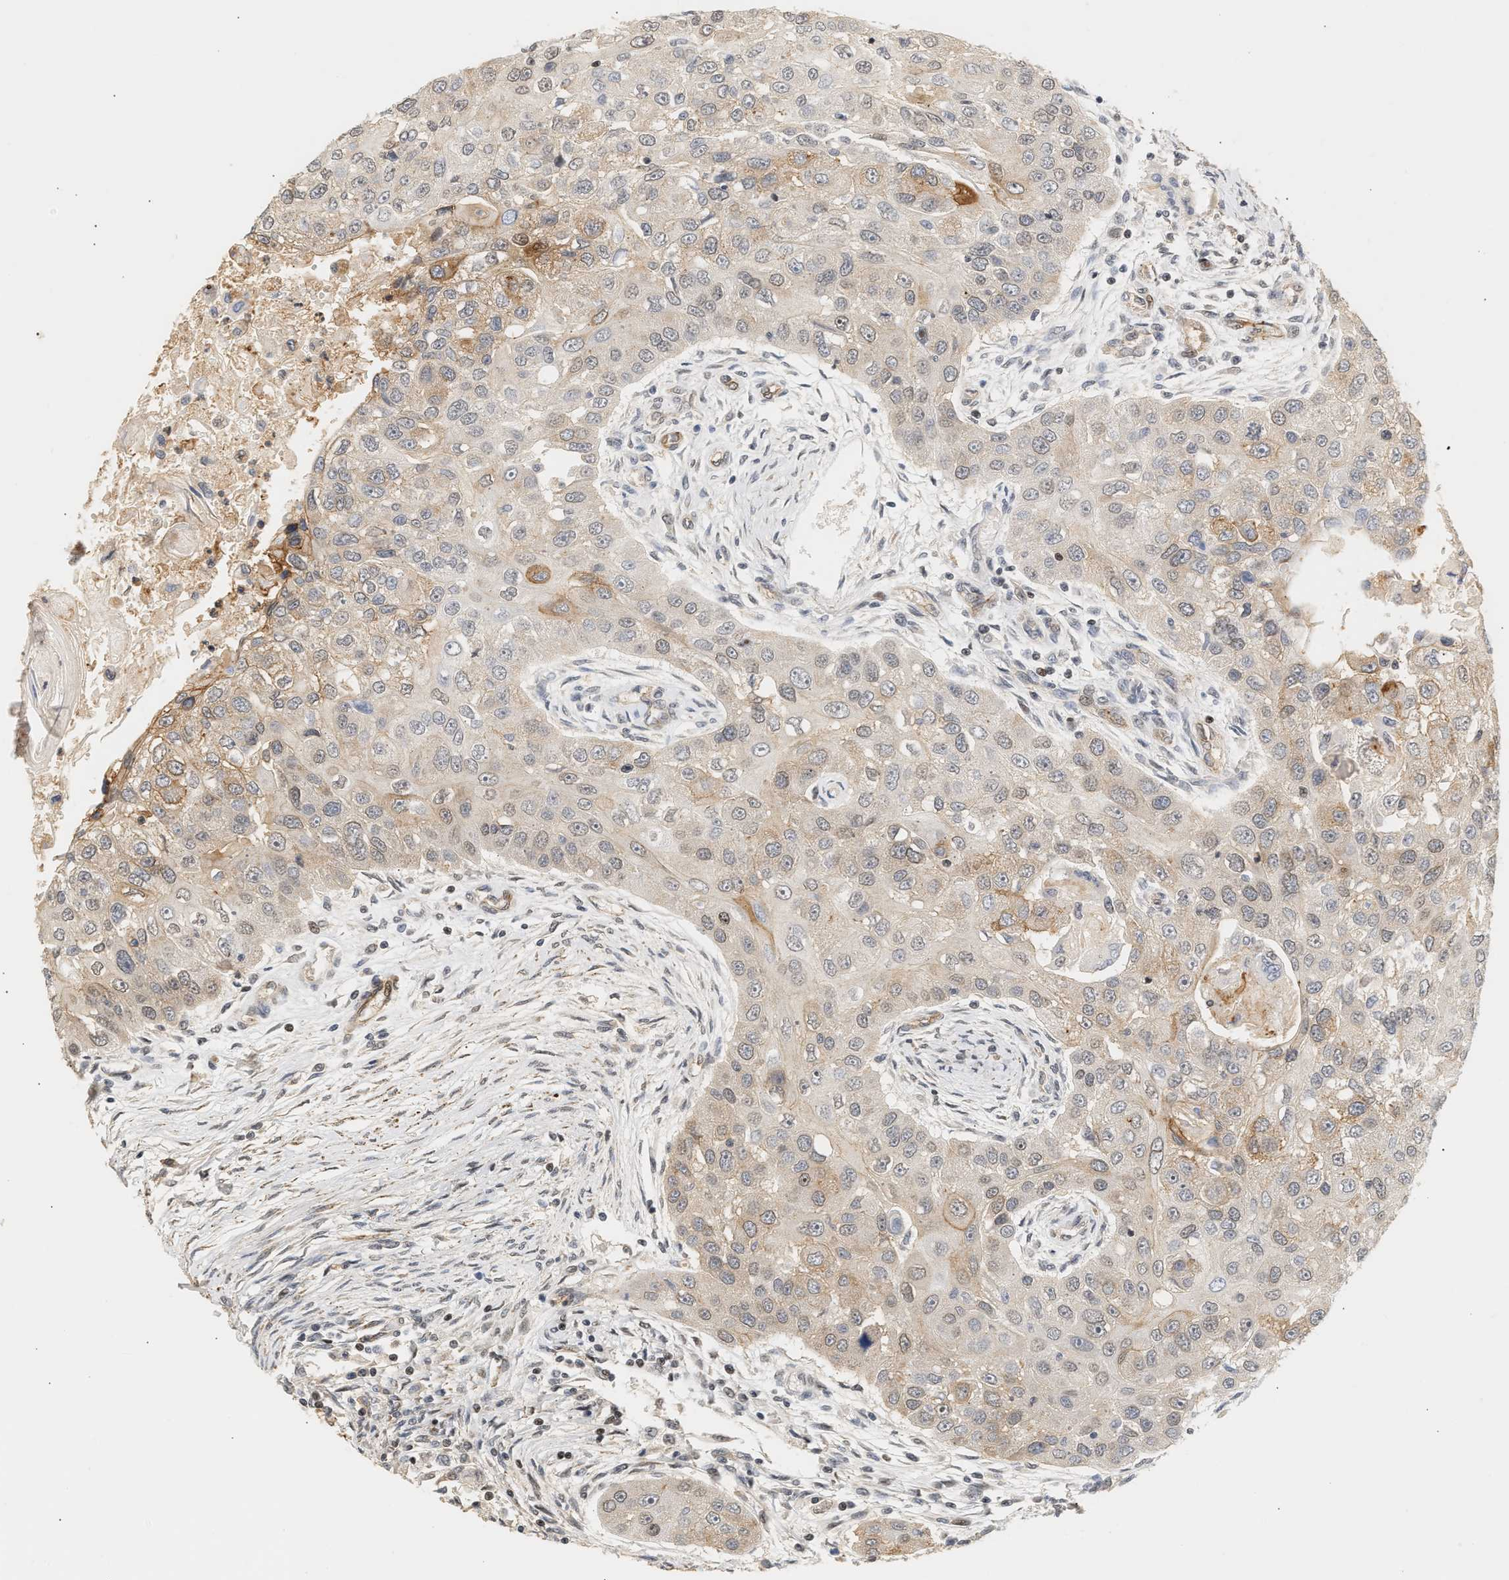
{"staining": {"intensity": "weak", "quantity": "<25%", "location": "cytoplasmic/membranous"}, "tissue": "head and neck cancer", "cell_type": "Tumor cells", "image_type": "cancer", "snomed": [{"axis": "morphology", "description": "Normal tissue, NOS"}, {"axis": "morphology", "description": "Squamous cell carcinoma, NOS"}, {"axis": "topography", "description": "Skeletal muscle"}, {"axis": "topography", "description": "Head-Neck"}], "caption": "This is an IHC image of head and neck cancer. There is no expression in tumor cells.", "gene": "PLXND1", "patient": {"sex": "male", "age": 51}}